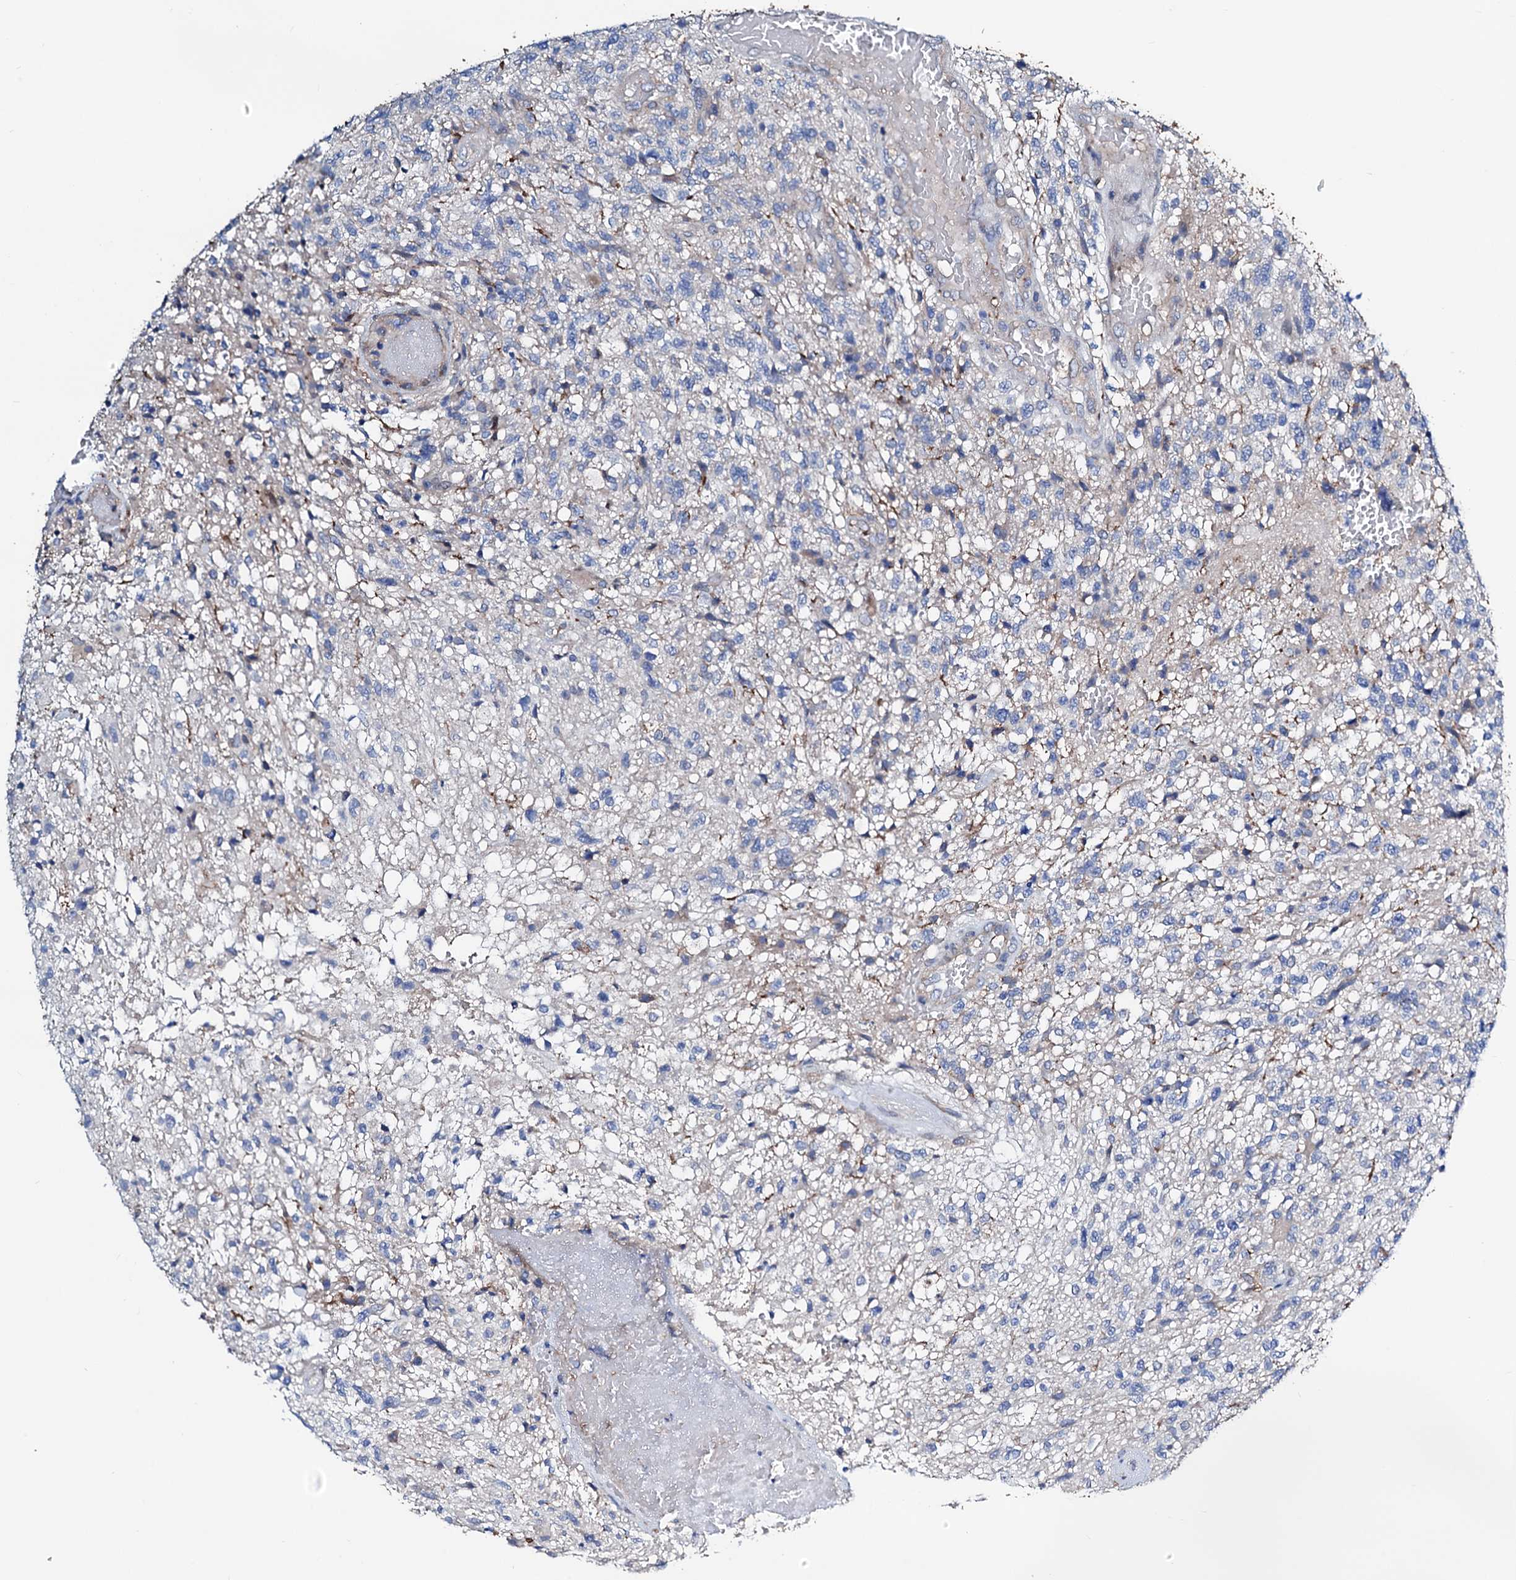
{"staining": {"intensity": "negative", "quantity": "none", "location": "none"}, "tissue": "glioma", "cell_type": "Tumor cells", "image_type": "cancer", "snomed": [{"axis": "morphology", "description": "Glioma, malignant, High grade"}, {"axis": "topography", "description": "Brain"}], "caption": "Glioma stained for a protein using immunohistochemistry (IHC) demonstrates no expression tumor cells.", "gene": "GCOM1", "patient": {"sex": "male", "age": 56}}